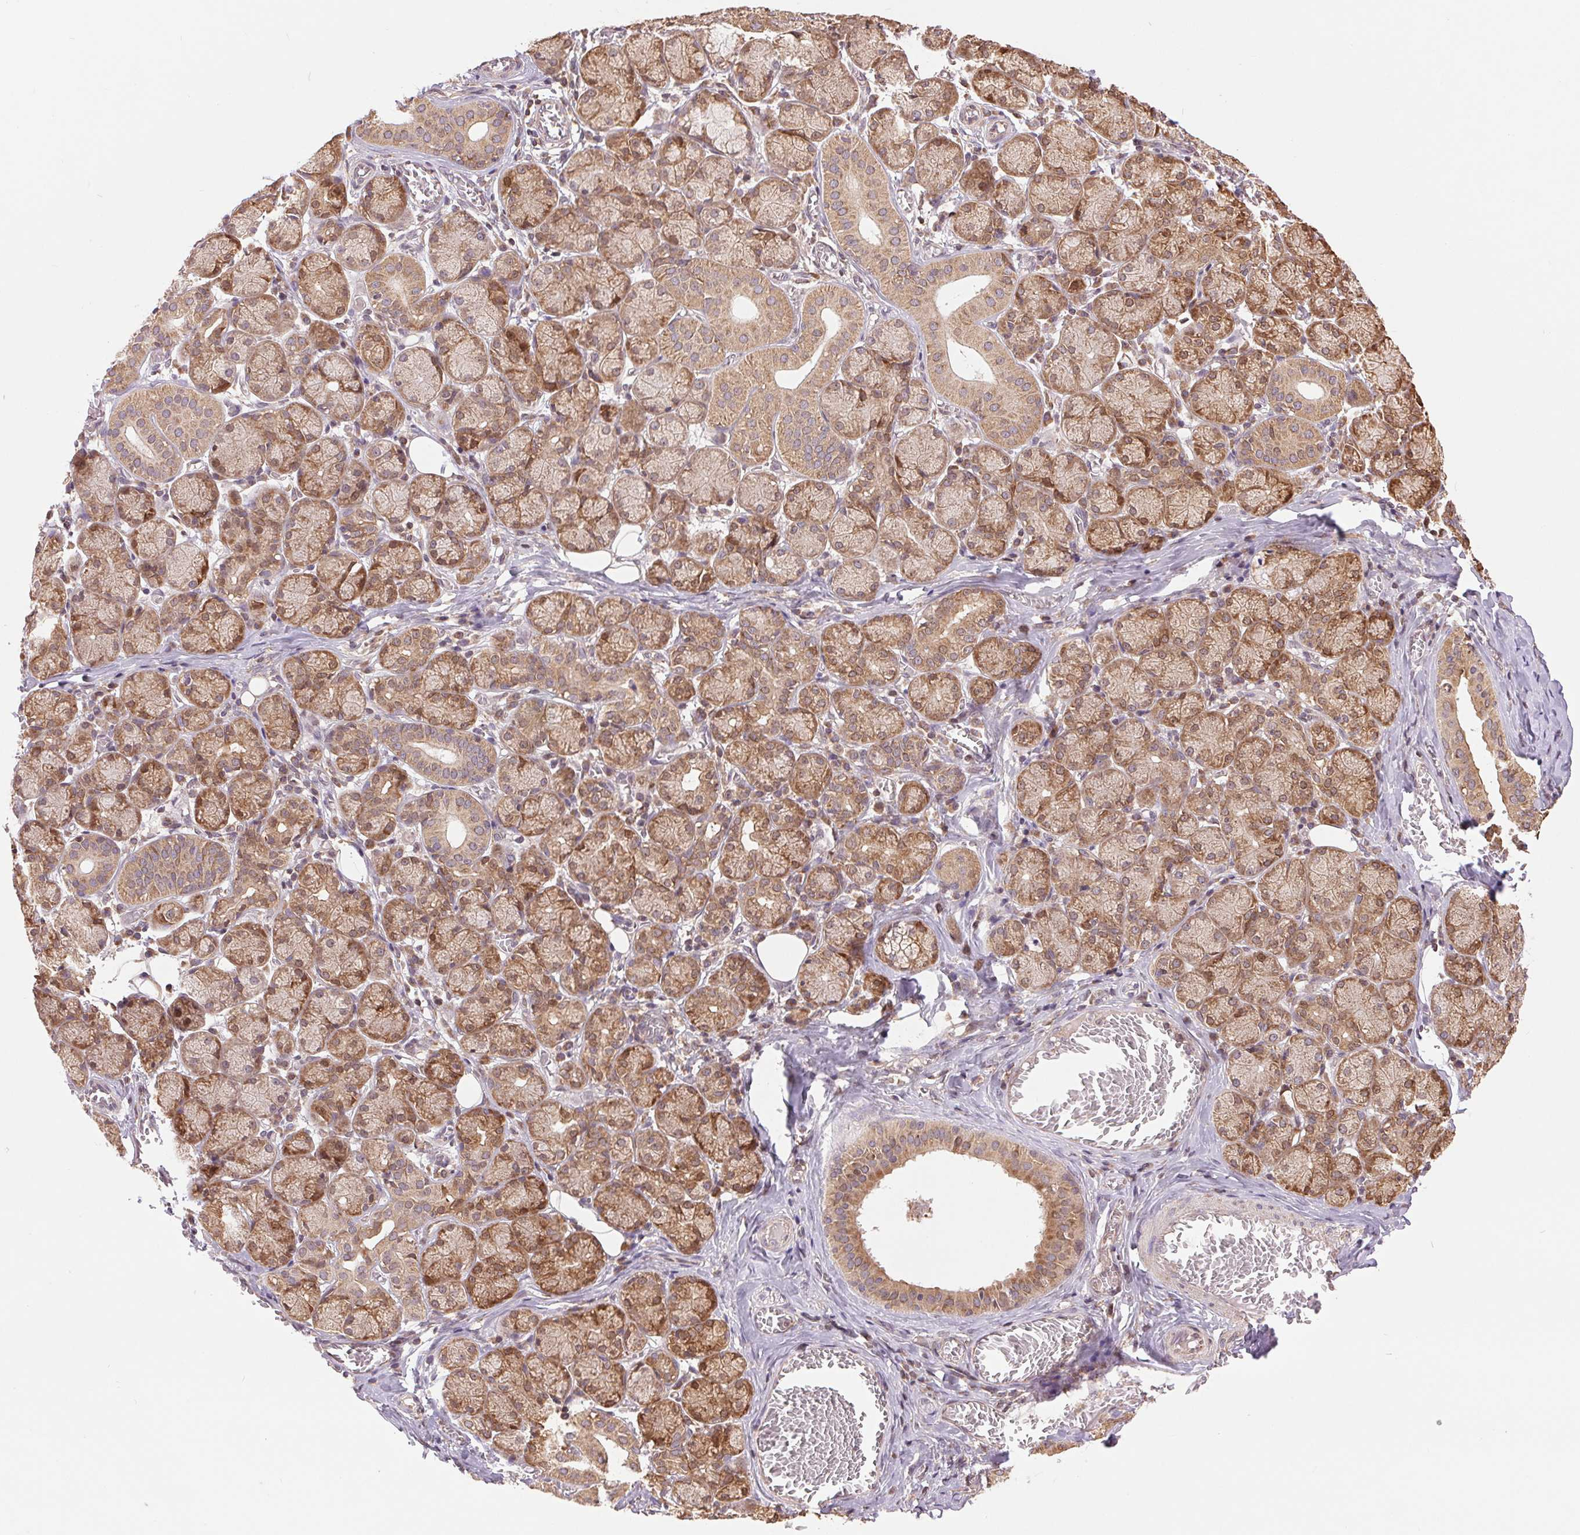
{"staining": {"intensity": "moderate", "quantity": ">75%", "location": "cytoplasmic/membranous"}, "tissue": "salivary gland", "cell_type": "Glandular cells", "image_type": "normal", "snomed": [{"axis": "morphology", "description": "Normal tissue, NOS"}, {"axis": "topography", "description": "Salivary gland"}, {"axis": "topography", "description": "Peripheral nerve tissue"}], "caption": "Approximately >75% of glandular cells in normal salivary gland show moderate cytoplasmic/membranous protein positivity as visualized by brown immunohistochemical staining.", "gene": "BTF3L4", "patient": {"sex": "female", "age": 24}}